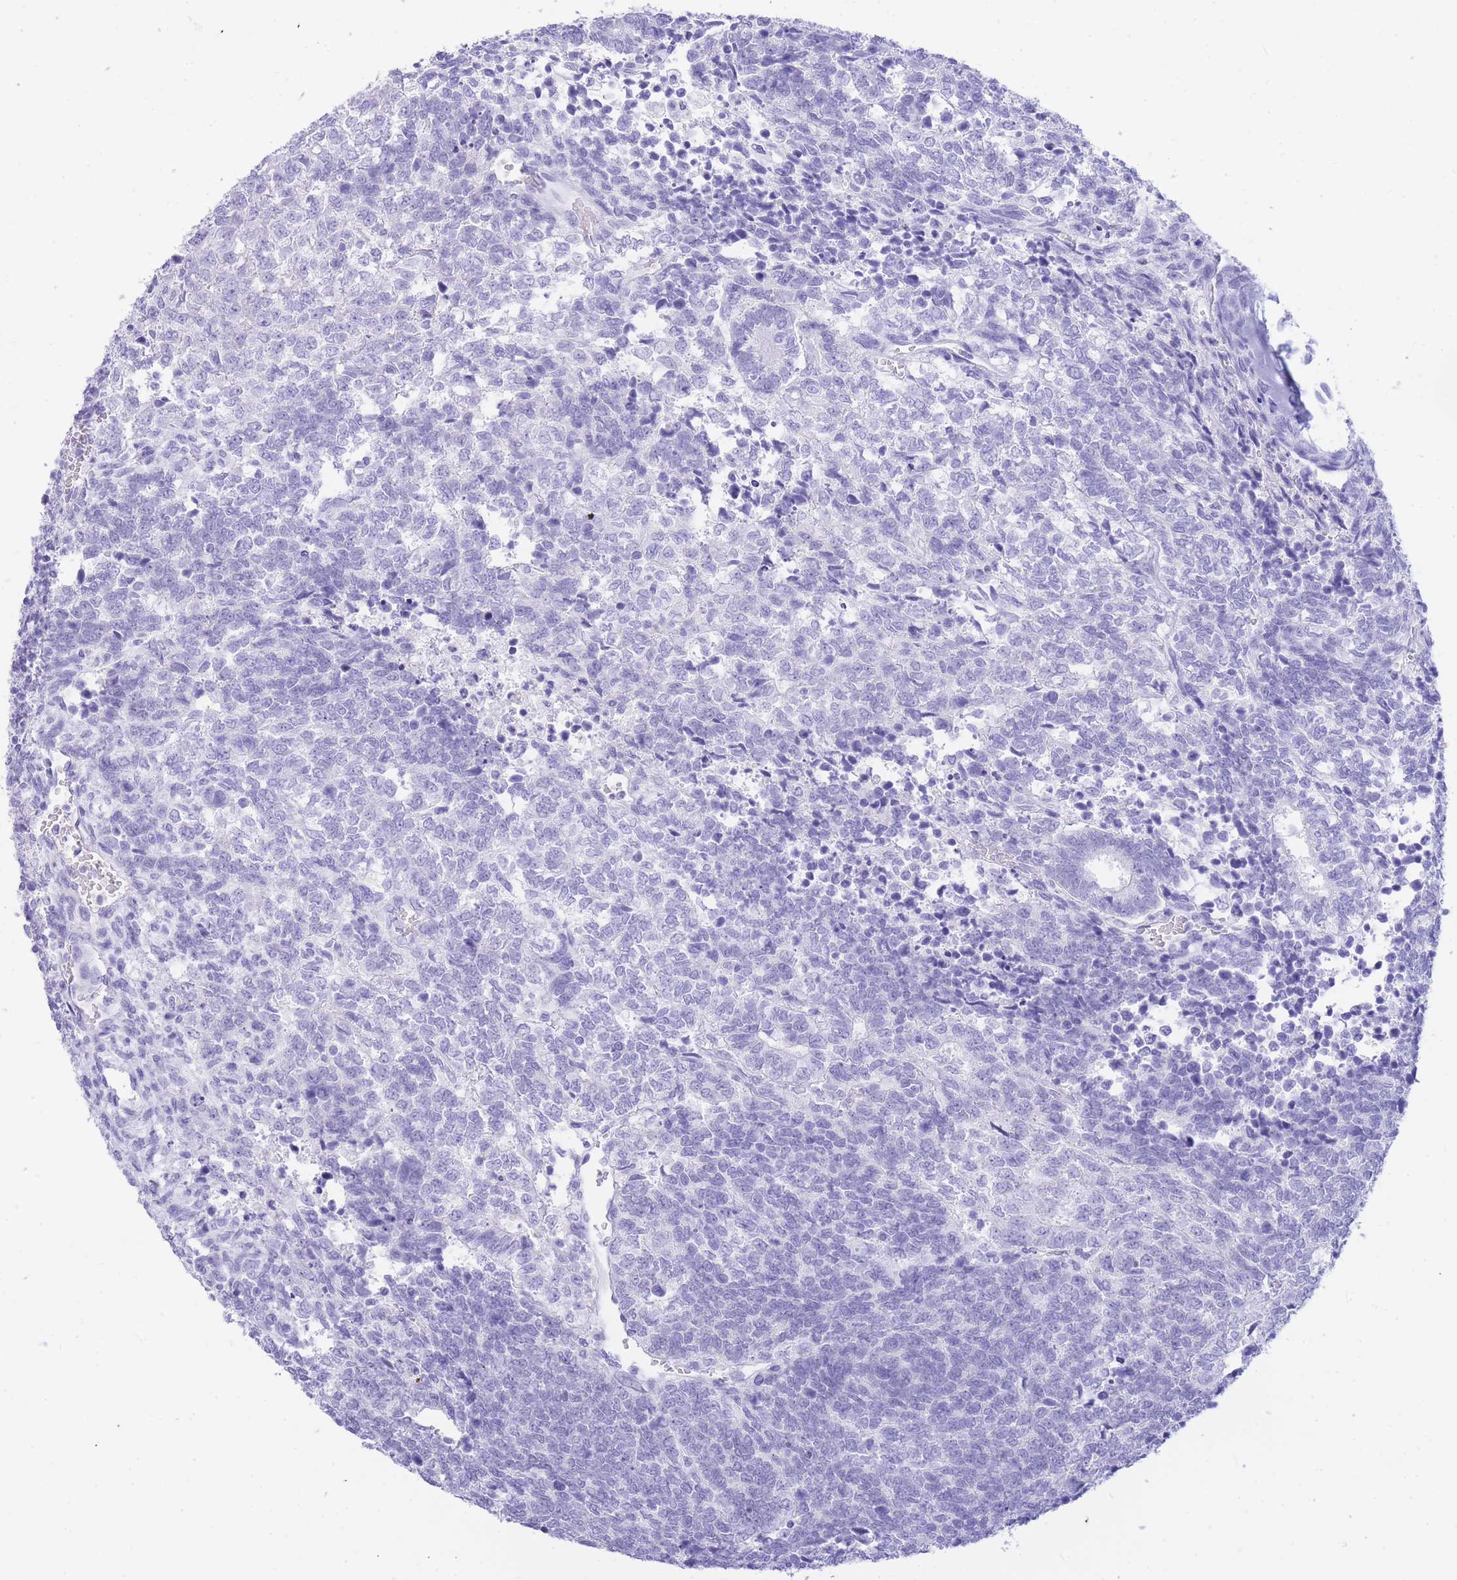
{"staining": {"intensity": "negative", "quantity": "none", "location": "none"}, "tissue": "testis cancer", "cell_type": "Tumor cells", "image_type": "cancer", "snomed": [{"axis": "morphology", "description": "Carcinoma, Embryonal, NOS"}, {"axis": "topography", "description": "Testis"}], "caption": "High magnification brightfield microscopy of testis cancer (embryonal carcinoma) stained with DAB (brown) and counterstained with hematoxylin (blue): tumor cells show no significant staining.", "gene": "HERC1", "patient": {"sex": "male", "age": 23}}